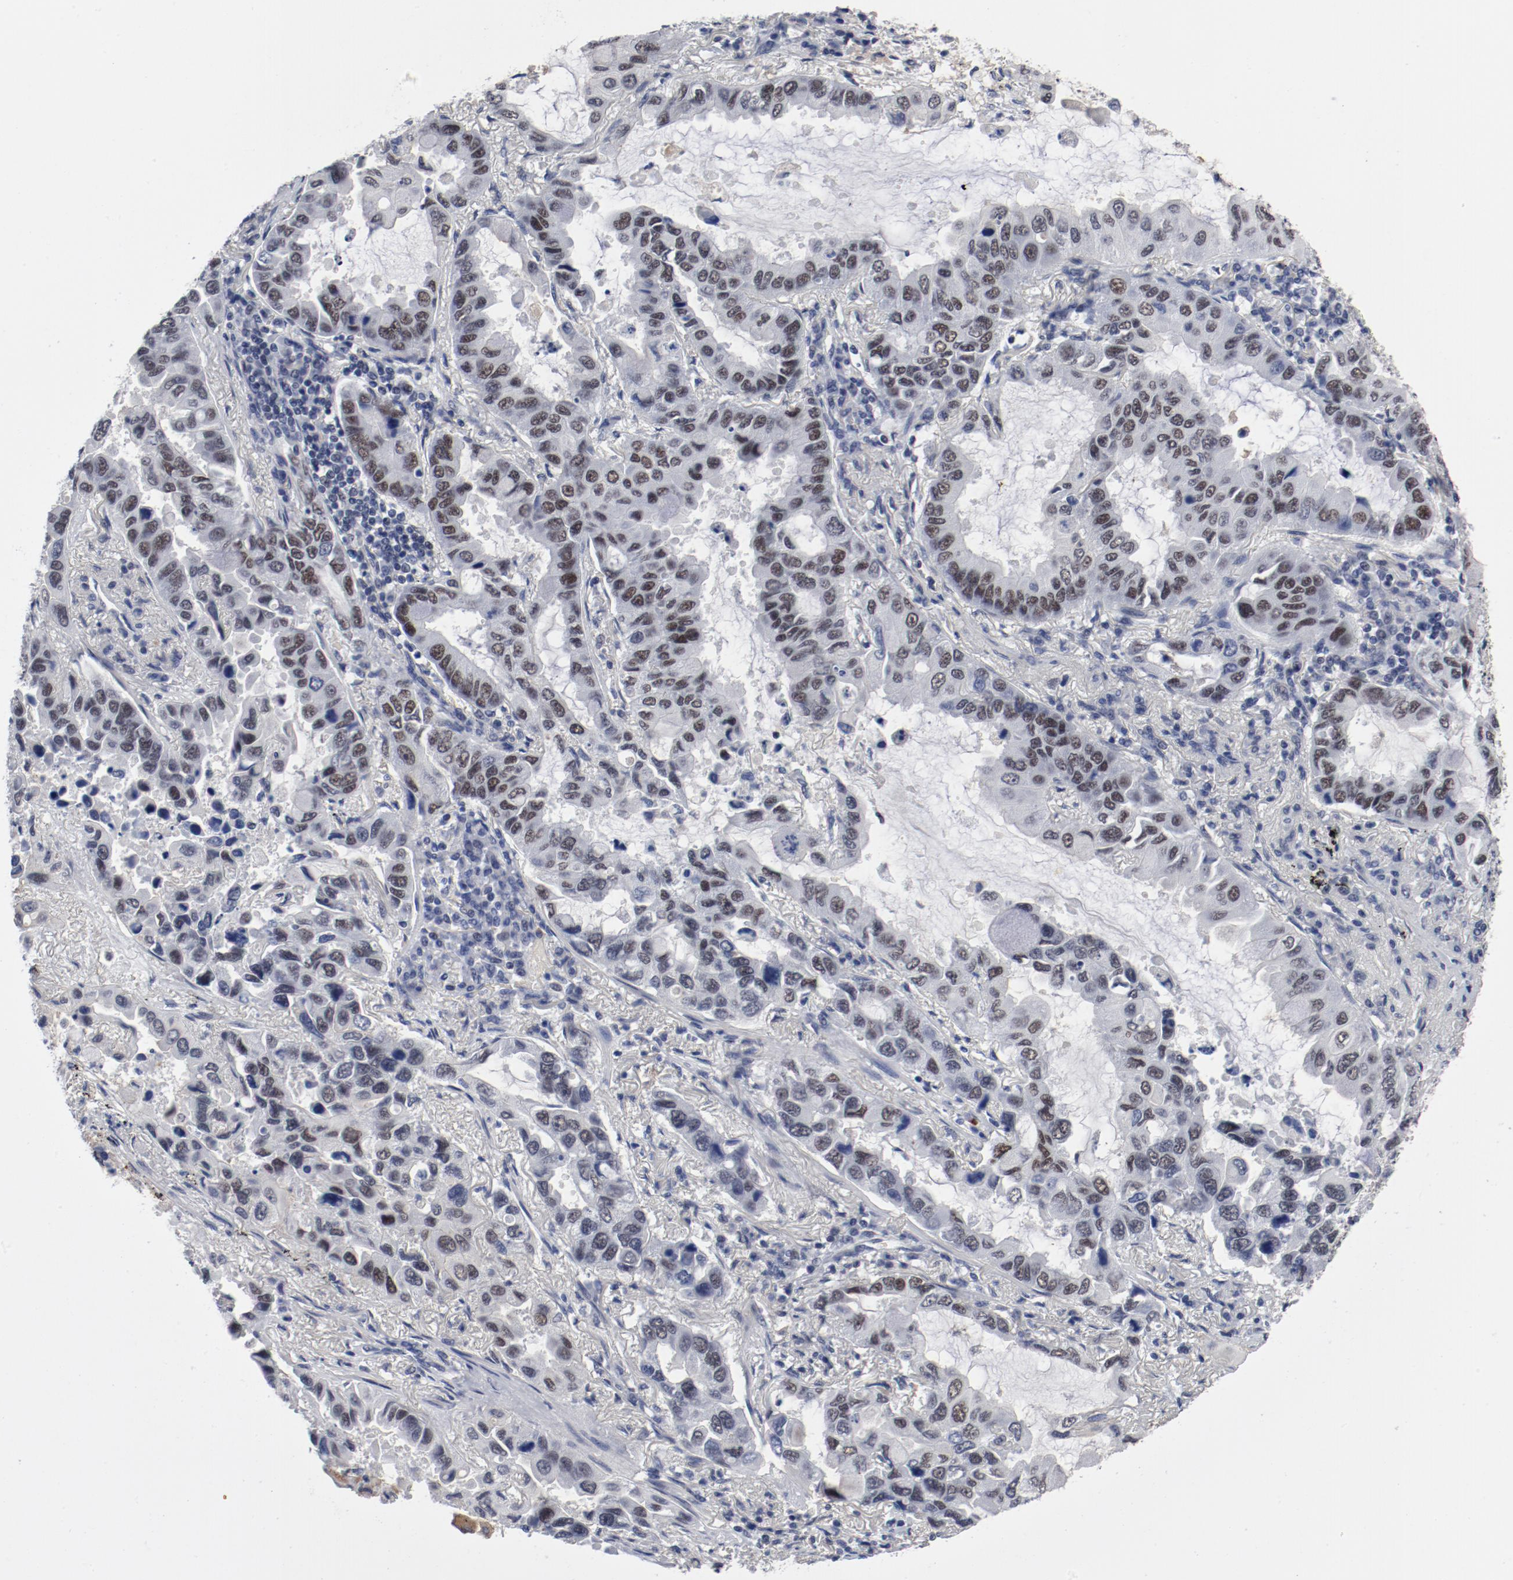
{"staining": {"intensity": "weak", "quantity": "25%-75%", "location": "nuclear"}, "tissue": "lung cancer", "cell_type": "Tumor cells", "image_type": "cancer", "snomed": [{"axis": "morphology", "description": "Adenocarcinoma, NOS"}, {"axis": "topography", "description": "Lung"}], "caption": "Immunohistochemical staining of lung cancer demonstrates weak nuclear protein staining in approximately 25%-75% of tumor cells.", "gene": "ANKLE2", "patient": {"sex": "male", "age": 64}}